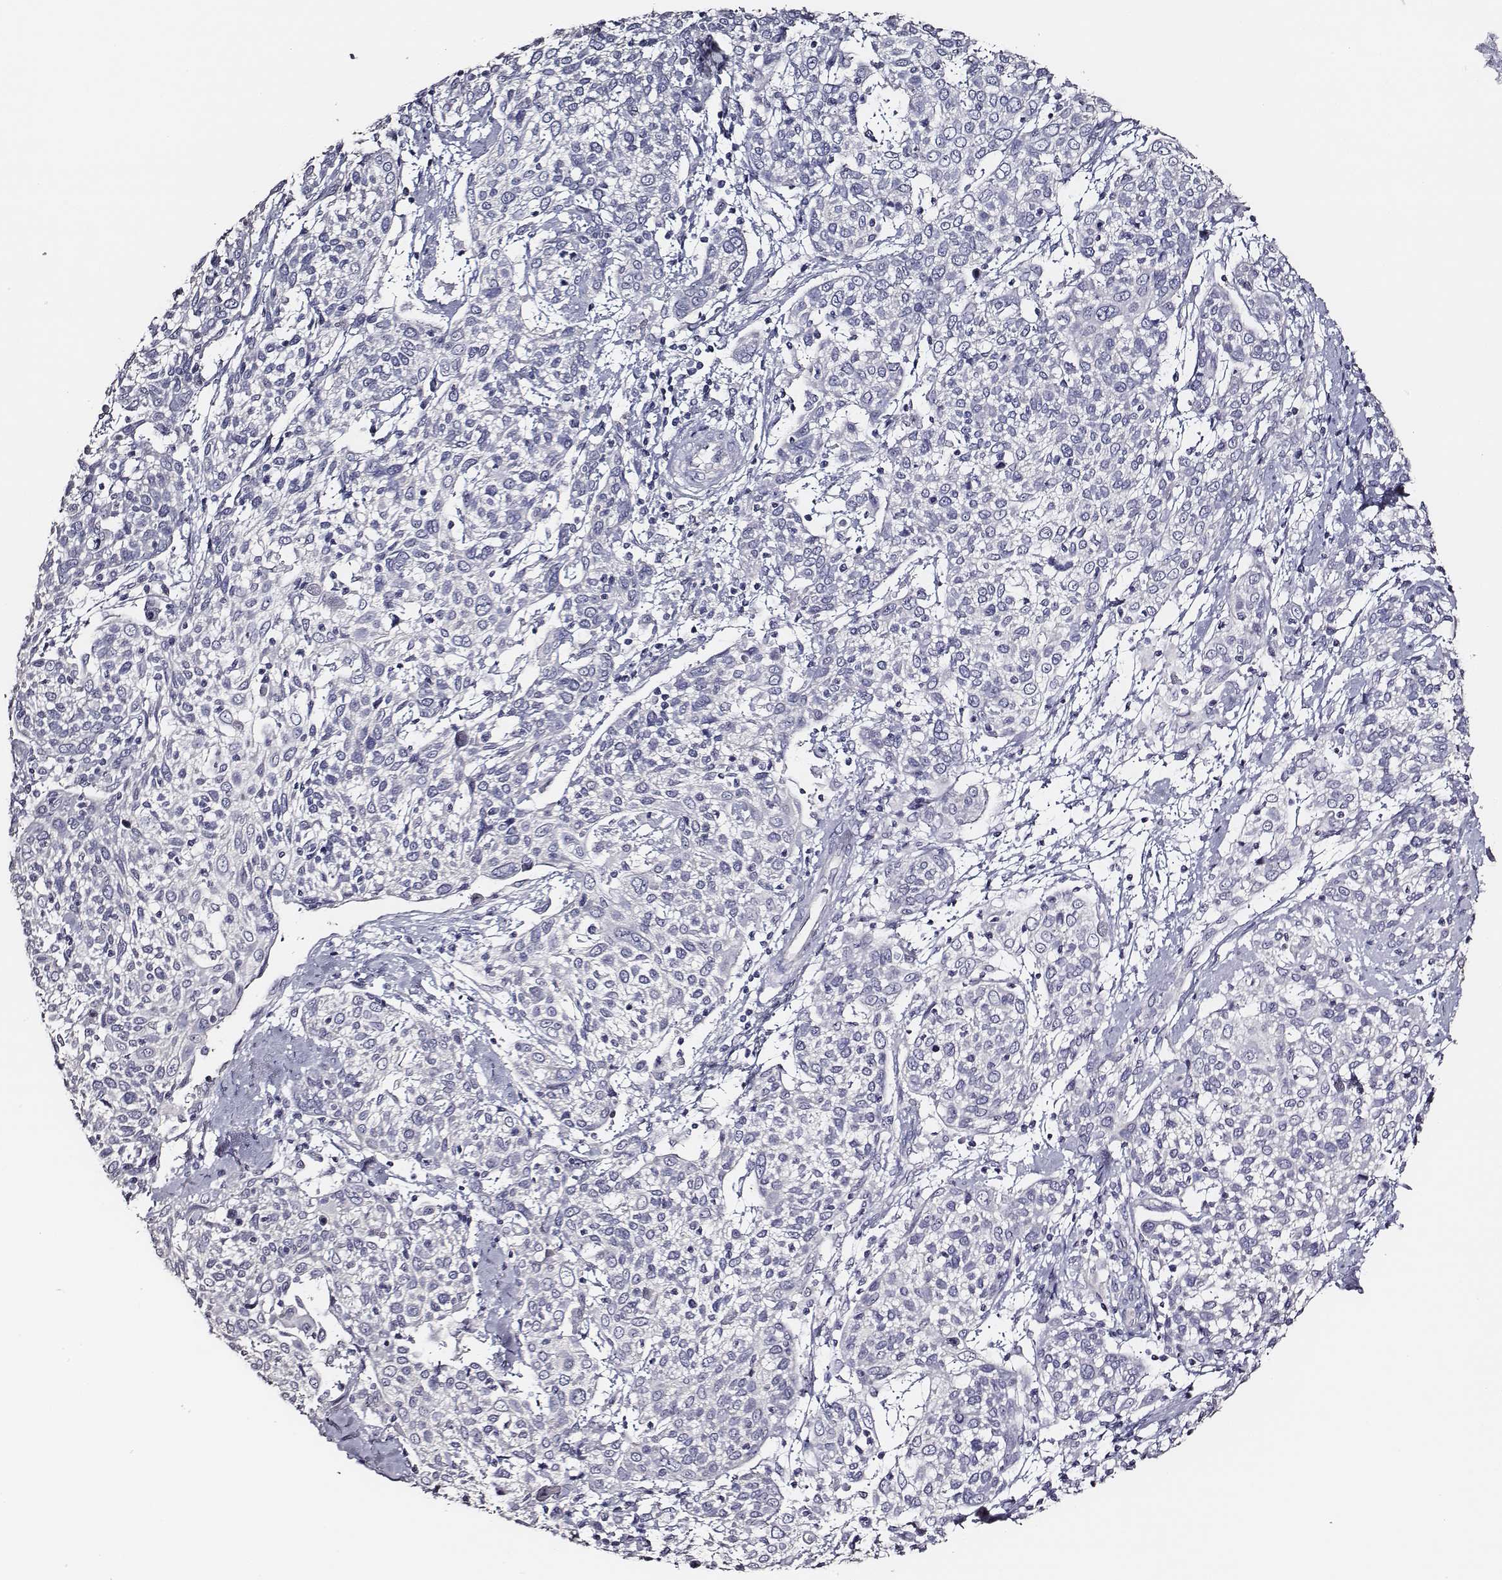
{"staining": {"intensity": "negative", "quantity": "none", "location": "none"}, "tissue": "cervical cancer", "cell_type": "Tumor cells", "image_type": "cancer", "snomed": [{"axis": "morphology", "description": "Squamous cell carcinoma, NOS"}, {"axis": "topography", "description": "Cervix"}], "caption": "This photomicrograph is of cervical cancer stained with IHC to label a protein in brown with the nuclei are counter-stained blue. There is no positivity in tumor cells.", "gene": "AADAT", "patient": {"sex": "female", "age": 61}}